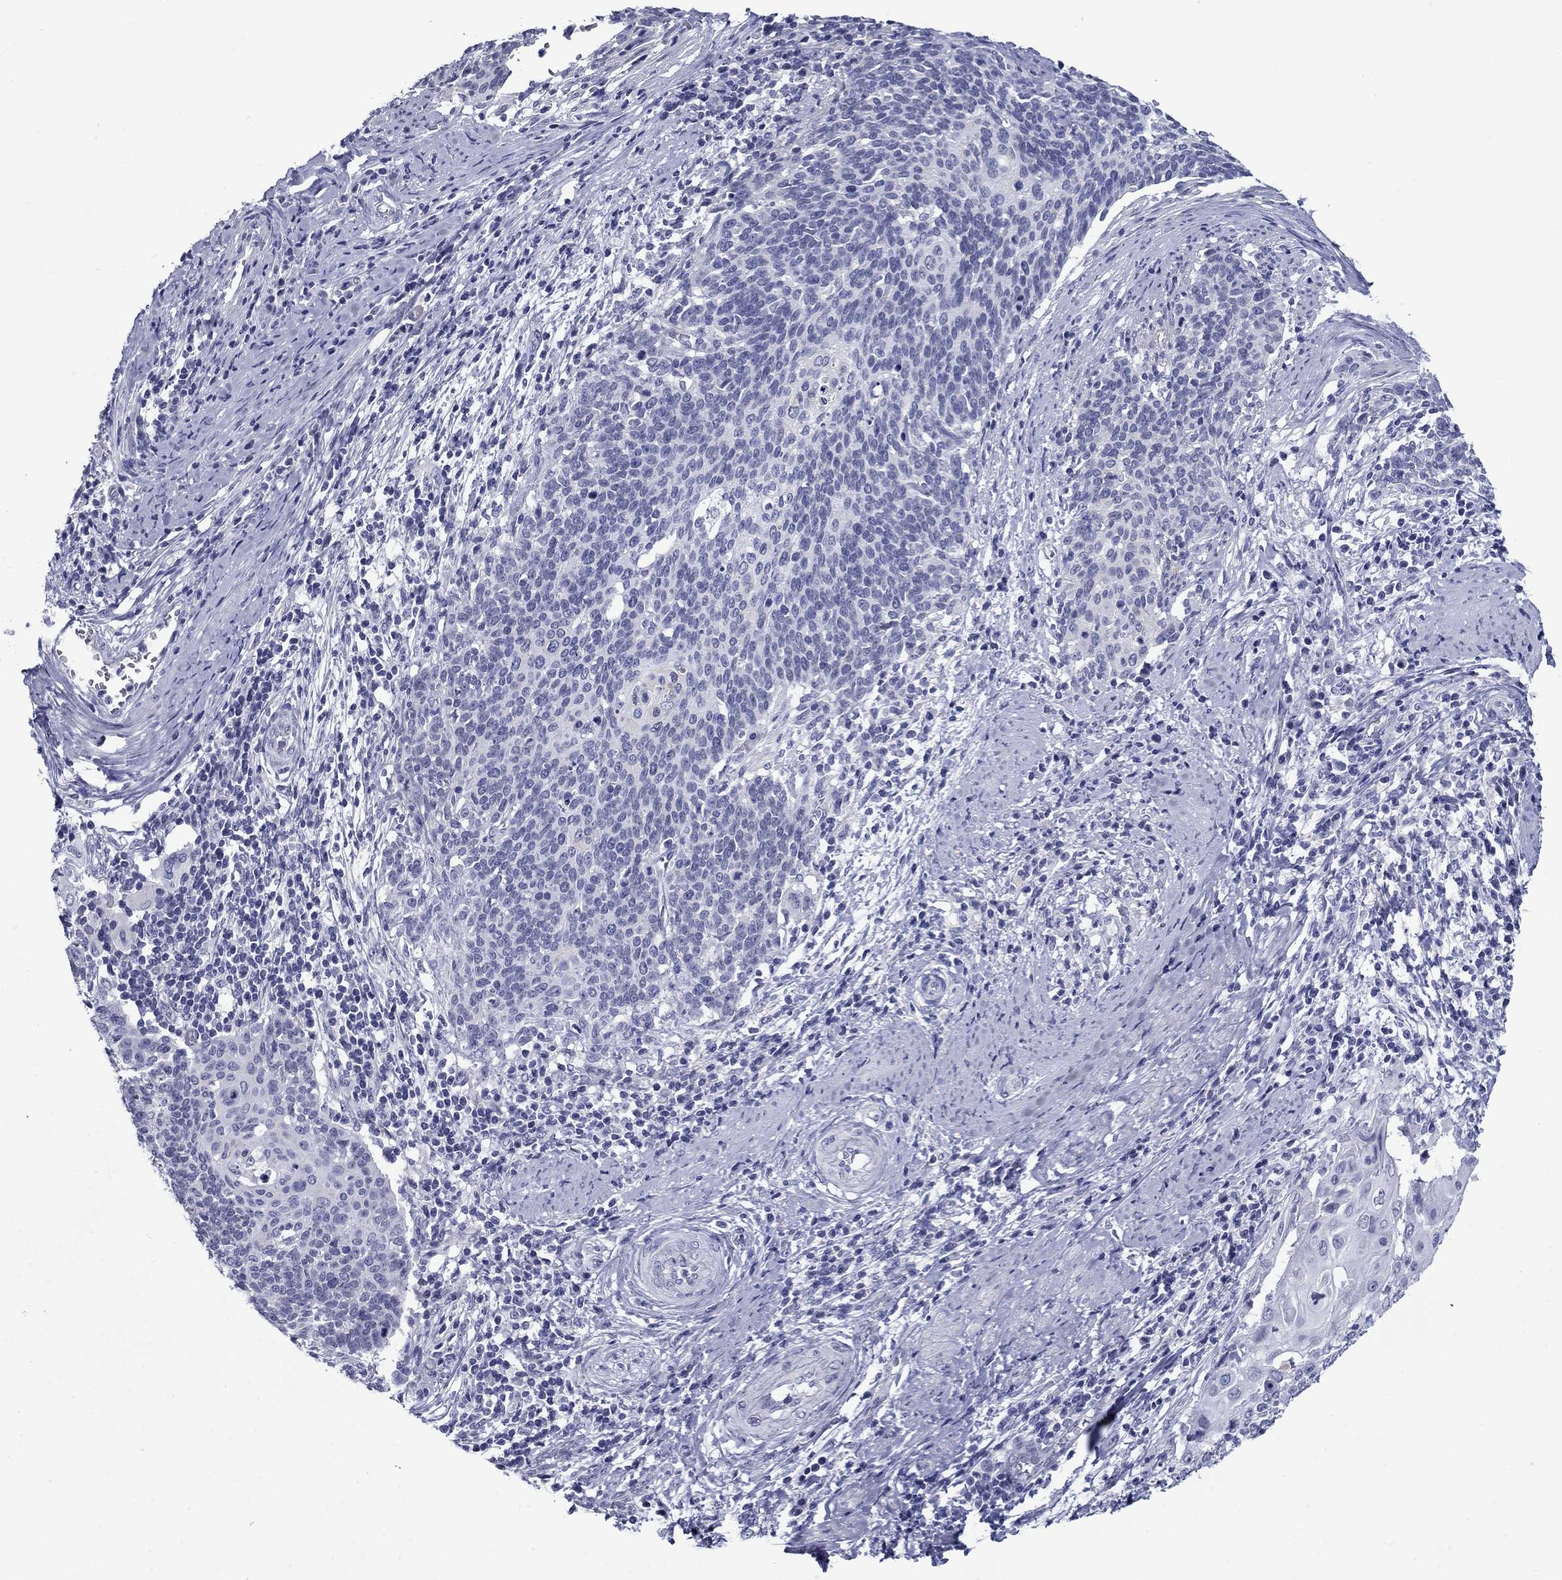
{"staining": {"intensity": "negative", "quantity": "none", "location": "none"}, "tissue": "cervical cancer", "cell_type": "Tumor cells", "image_type": "cancer", "snomed": [{"axis": "morphology", "description": "Squamous cell carcinoma, NOS"}, {"axis": "topography", "description": "Cervix"}], "caption": "This is a image of immunohistochemistry (IHC) staining of cervical cancer (squamous cell carcinoma), which shows no positivity in tumor cells.", "gene": "C4orf19", "patient": {"sex": "female", "age": 39}}